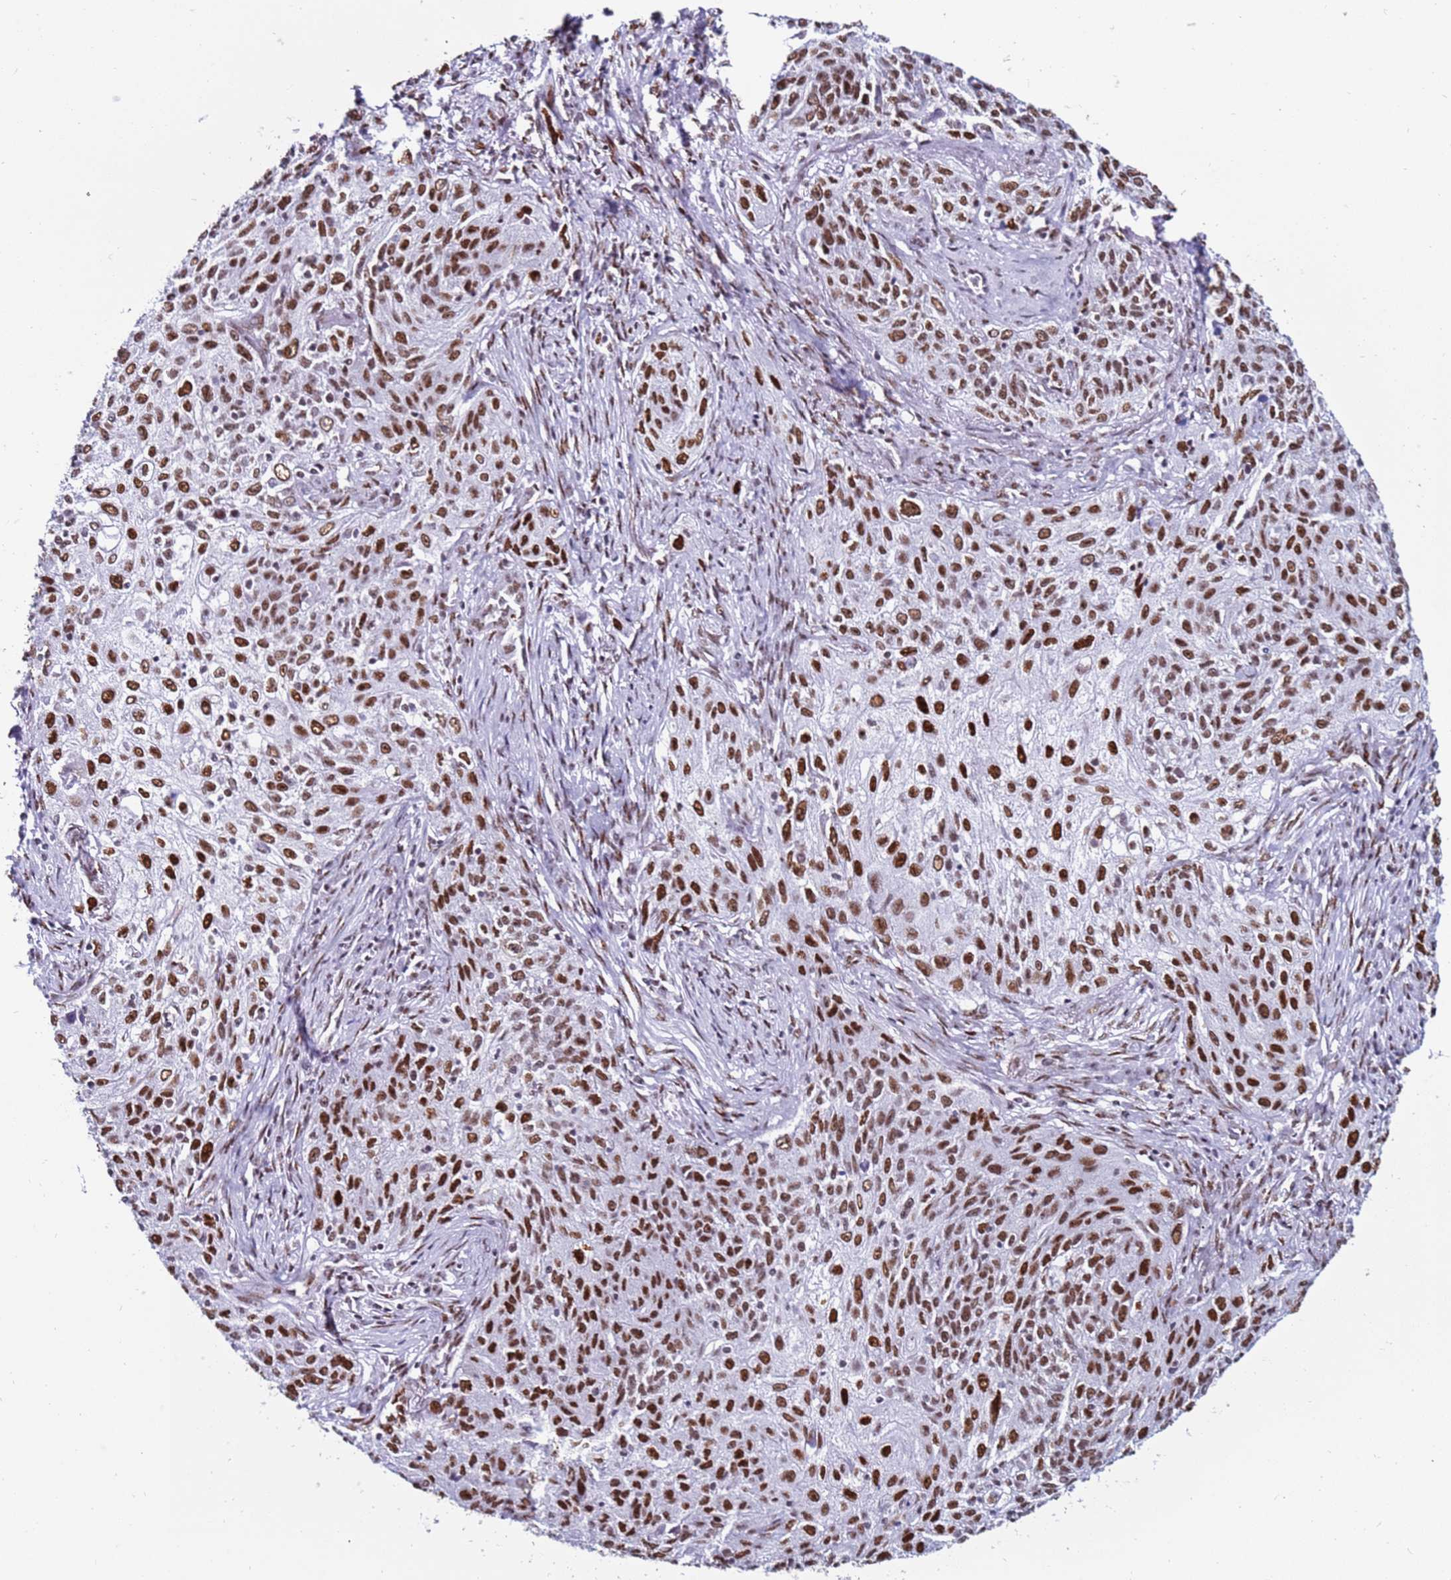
{"staining": {"intensity": "strong", "quantity": ">75%", "location": "nuclear"}, "tissue": "lung cancer", "cell_type": "Tumor cells", "image_type": "cancer", "snomed": [{"axis": "morphology", "description": "Squamous cell carcinoma, NOS"}, {"axis": "topography", "description": "Lung"}], "caption": "Strong nuclear expression is identified in about >75% of tumor cells in lung cancer (squamous cell carcinoma).", "gene": "KPNA4", "patient": {"sex": "female", "age": 69}}